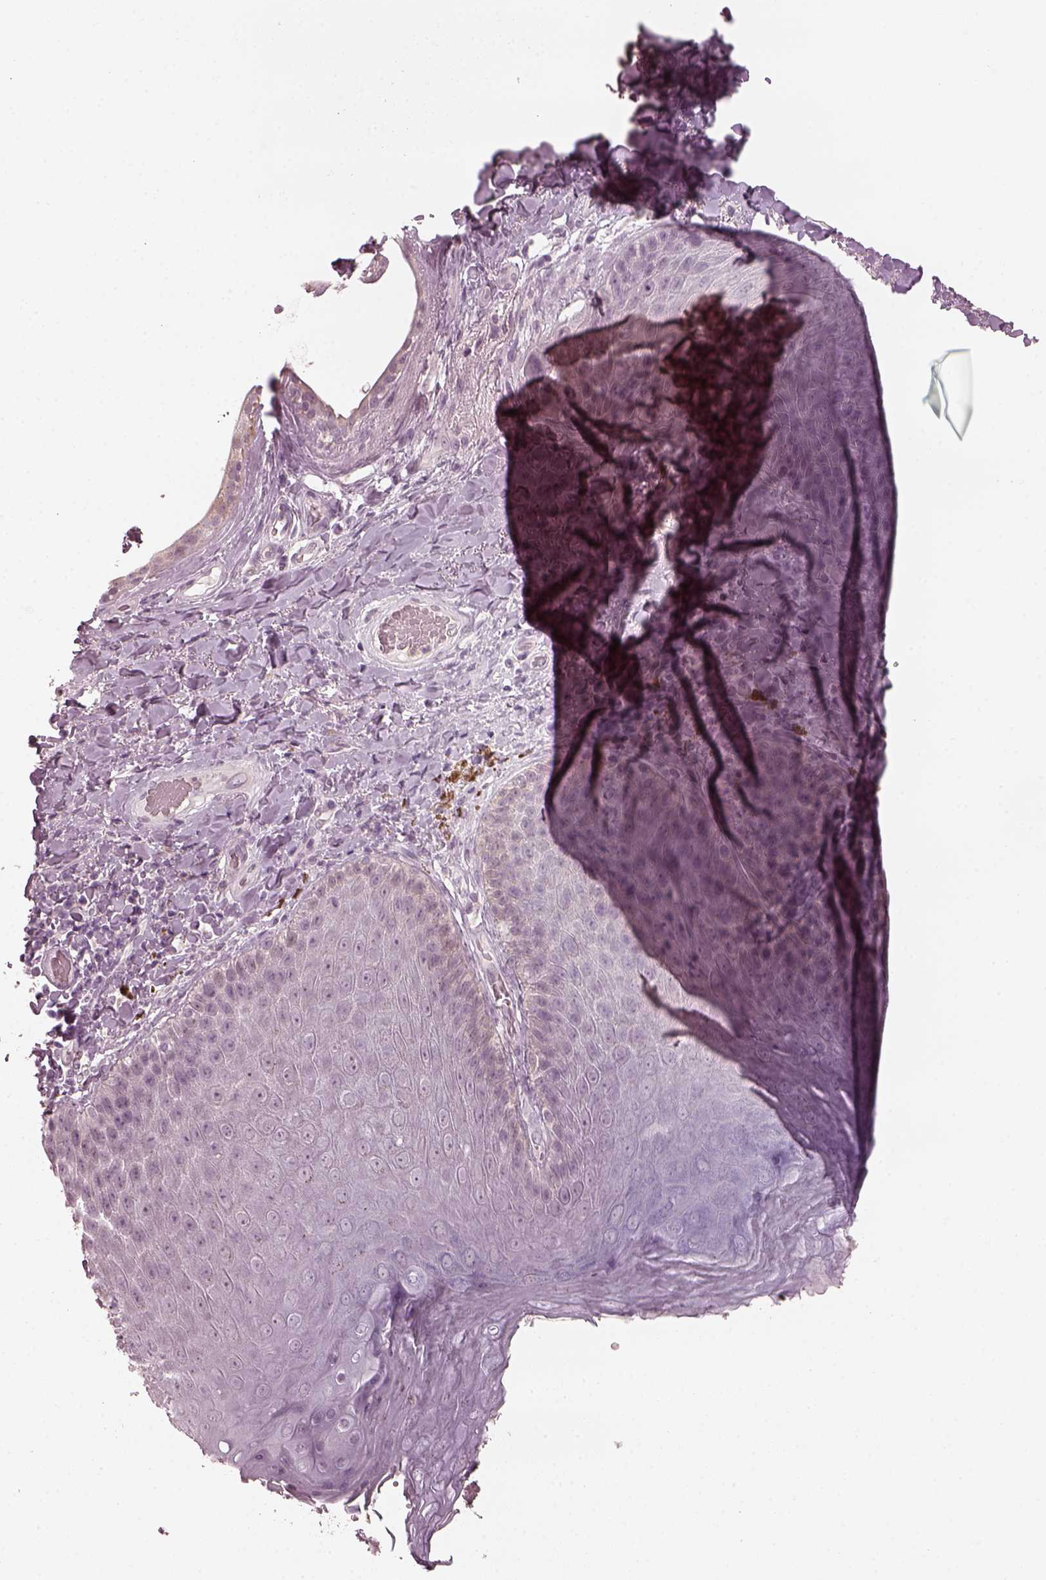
{"staining": {"intensity": "negative", "quantity": "none", "location": "none"}, "tissue": "skin", "cell_type": "Epidermal cells", "image_type": "normal", "snomed": [{"axis": "morphology", "description": "Normal tissue, NOS"}, {"axis": "topography", "description": "Anal"}], "caption": "Immunohistochemistry histopathology image of benign skin stained for a protein (brown), which exhibits no staining in epidermal cells. (Immunohistochemistry, brightfield microscopy, high magnification).", "gene": "CCDC170", "patient": {"sex": "male", "age": 53}}